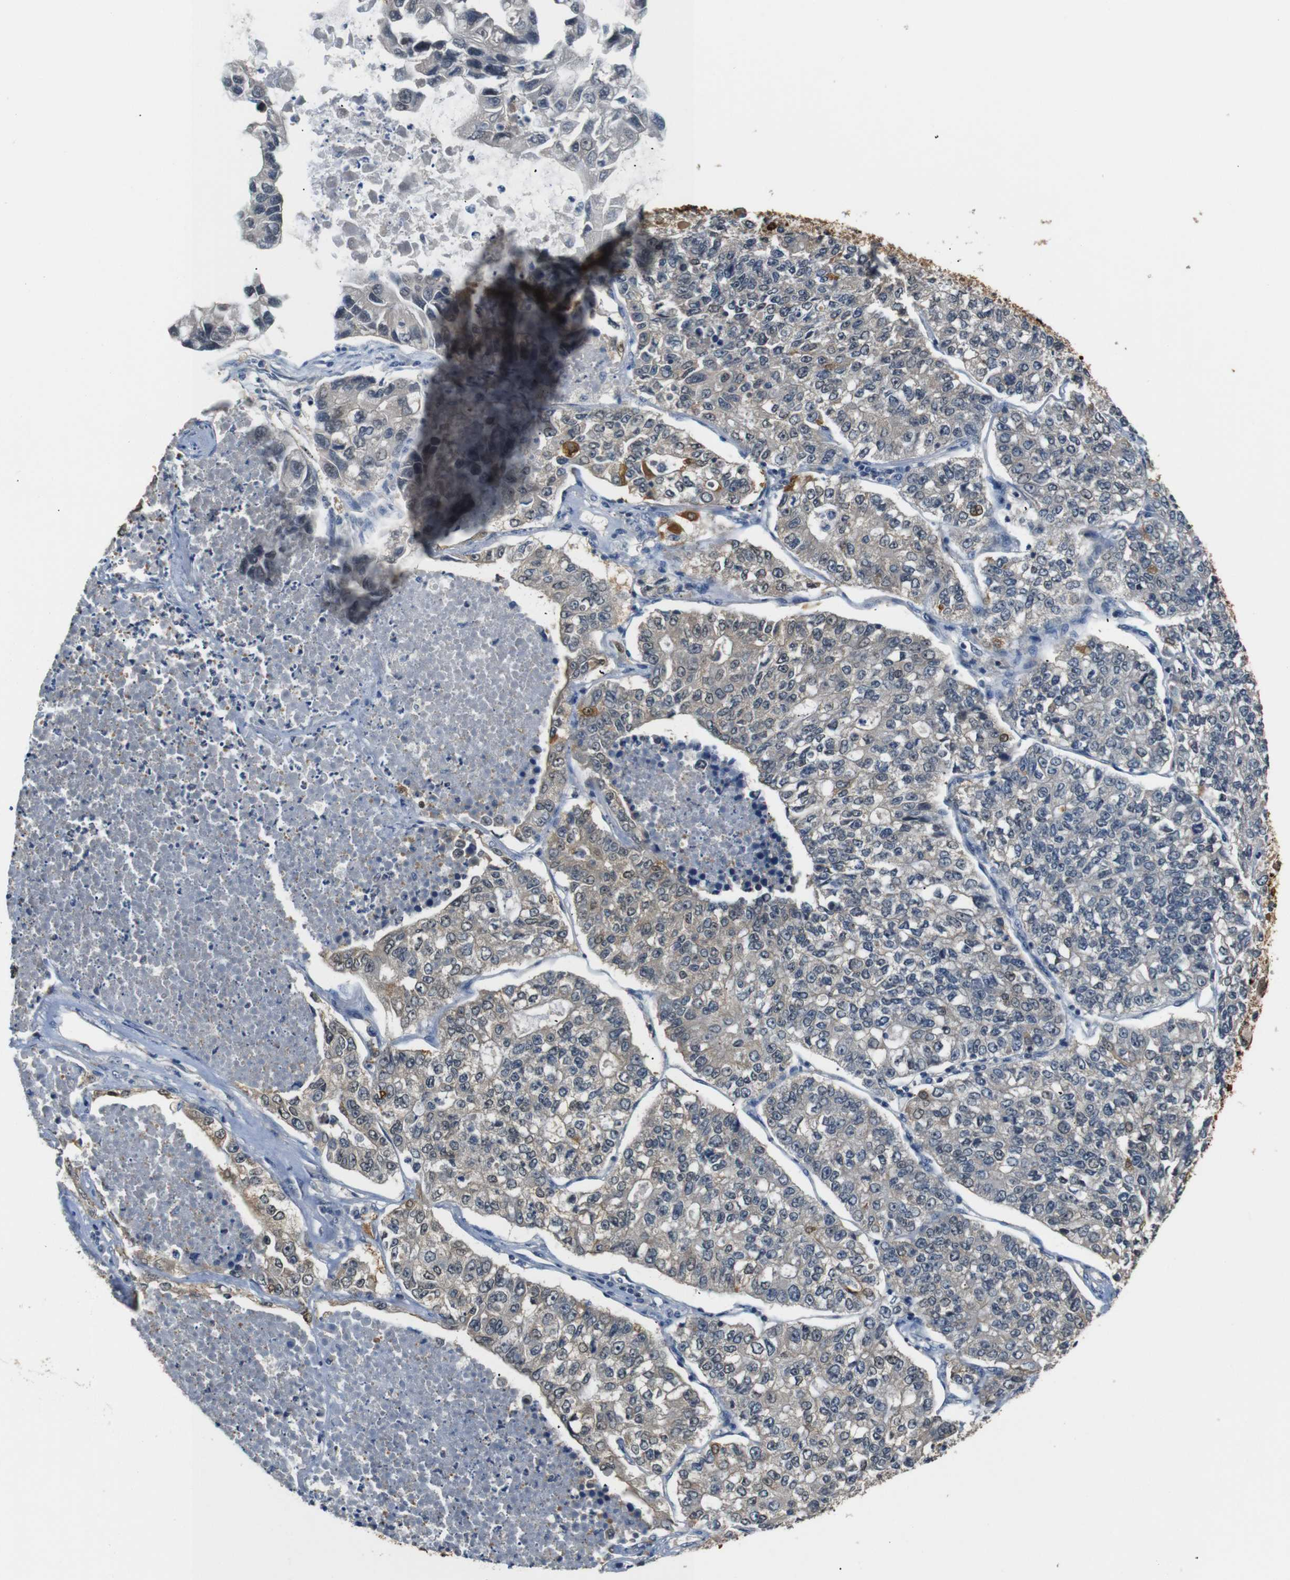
{"staining": {"intensity": "moderate", "quantity": "<25%", "location": "cytoplasmic/membranous"}, "tissue": "lung cancer", "cell_type": "Tumor cells", "image_type": "cancer", "snomed": [{"axis": "morphology", "description": "Adenocarcinoma, NOS"}, {"axis": "topography", "description": "Lung"}], "caption": "This is an image of immunohistochemistry staining of lung cancer, which shows moderate expression in the cytoplasmic/membranous of tumor cells.", "gene": "SFN", "patient": {"sex": "male", "age": 49}}